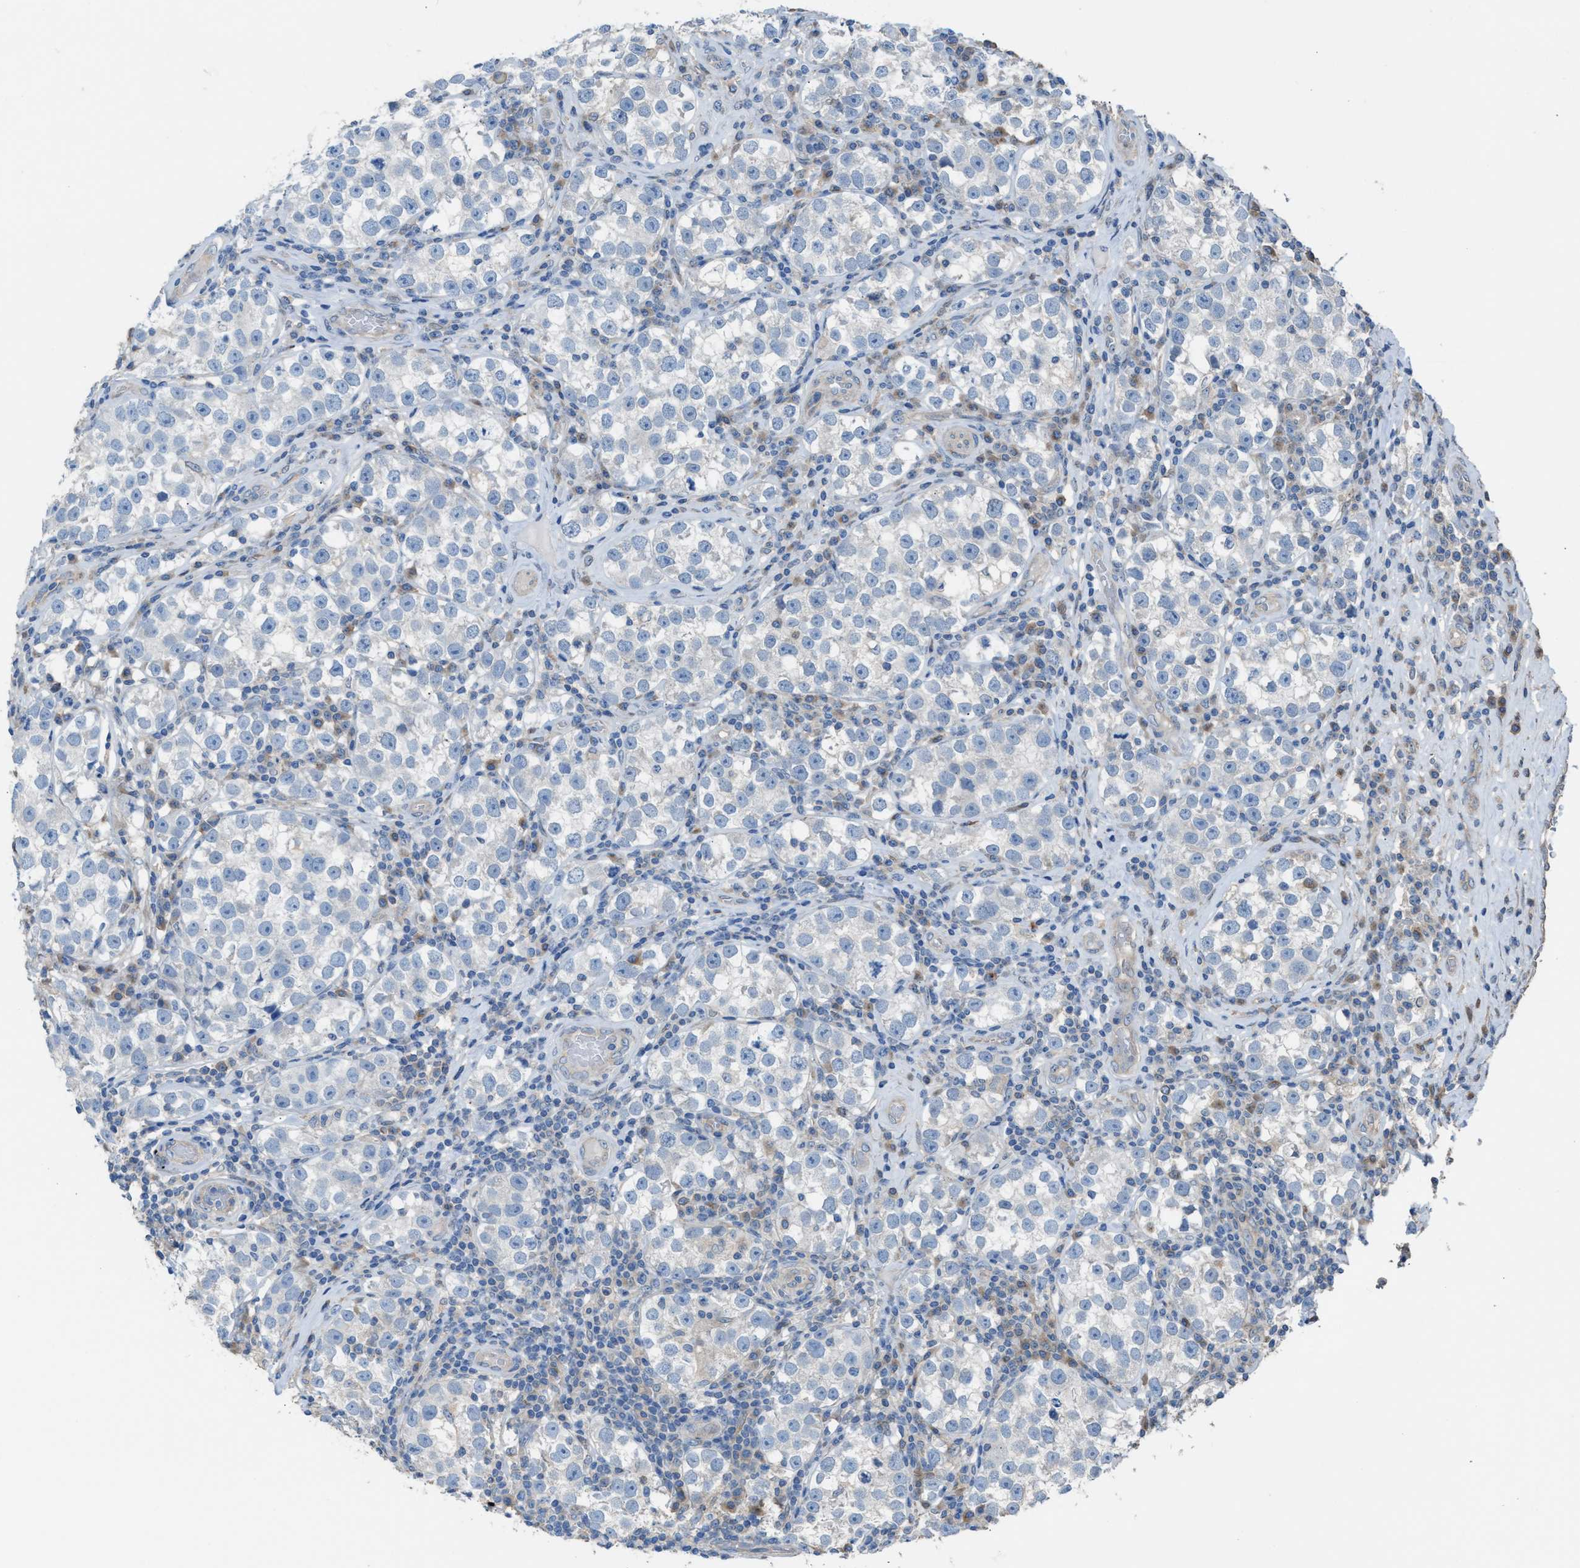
{"staining": {"intensity": "negative", "quantity": "none", "location": "none"}, "tissue": "testis cancer", "cell_type": "Tumor cells", "image_type": "cancer", "snomed": [{"axis": "morphology", "description": "Normal tissue, NOS"}, {"axis": "morphology", "description": "Seminoma, NOS"}, {"axis": "topography", "description": "Testis"}], "caption": "Immunohistochemistry (IHC) photomicrograph of testis seminoma stained for a protein (brown), which exhibits no expression in tumor cells.", "gene": "NQO2", "patient": {"sex": "male", "age": 43}}